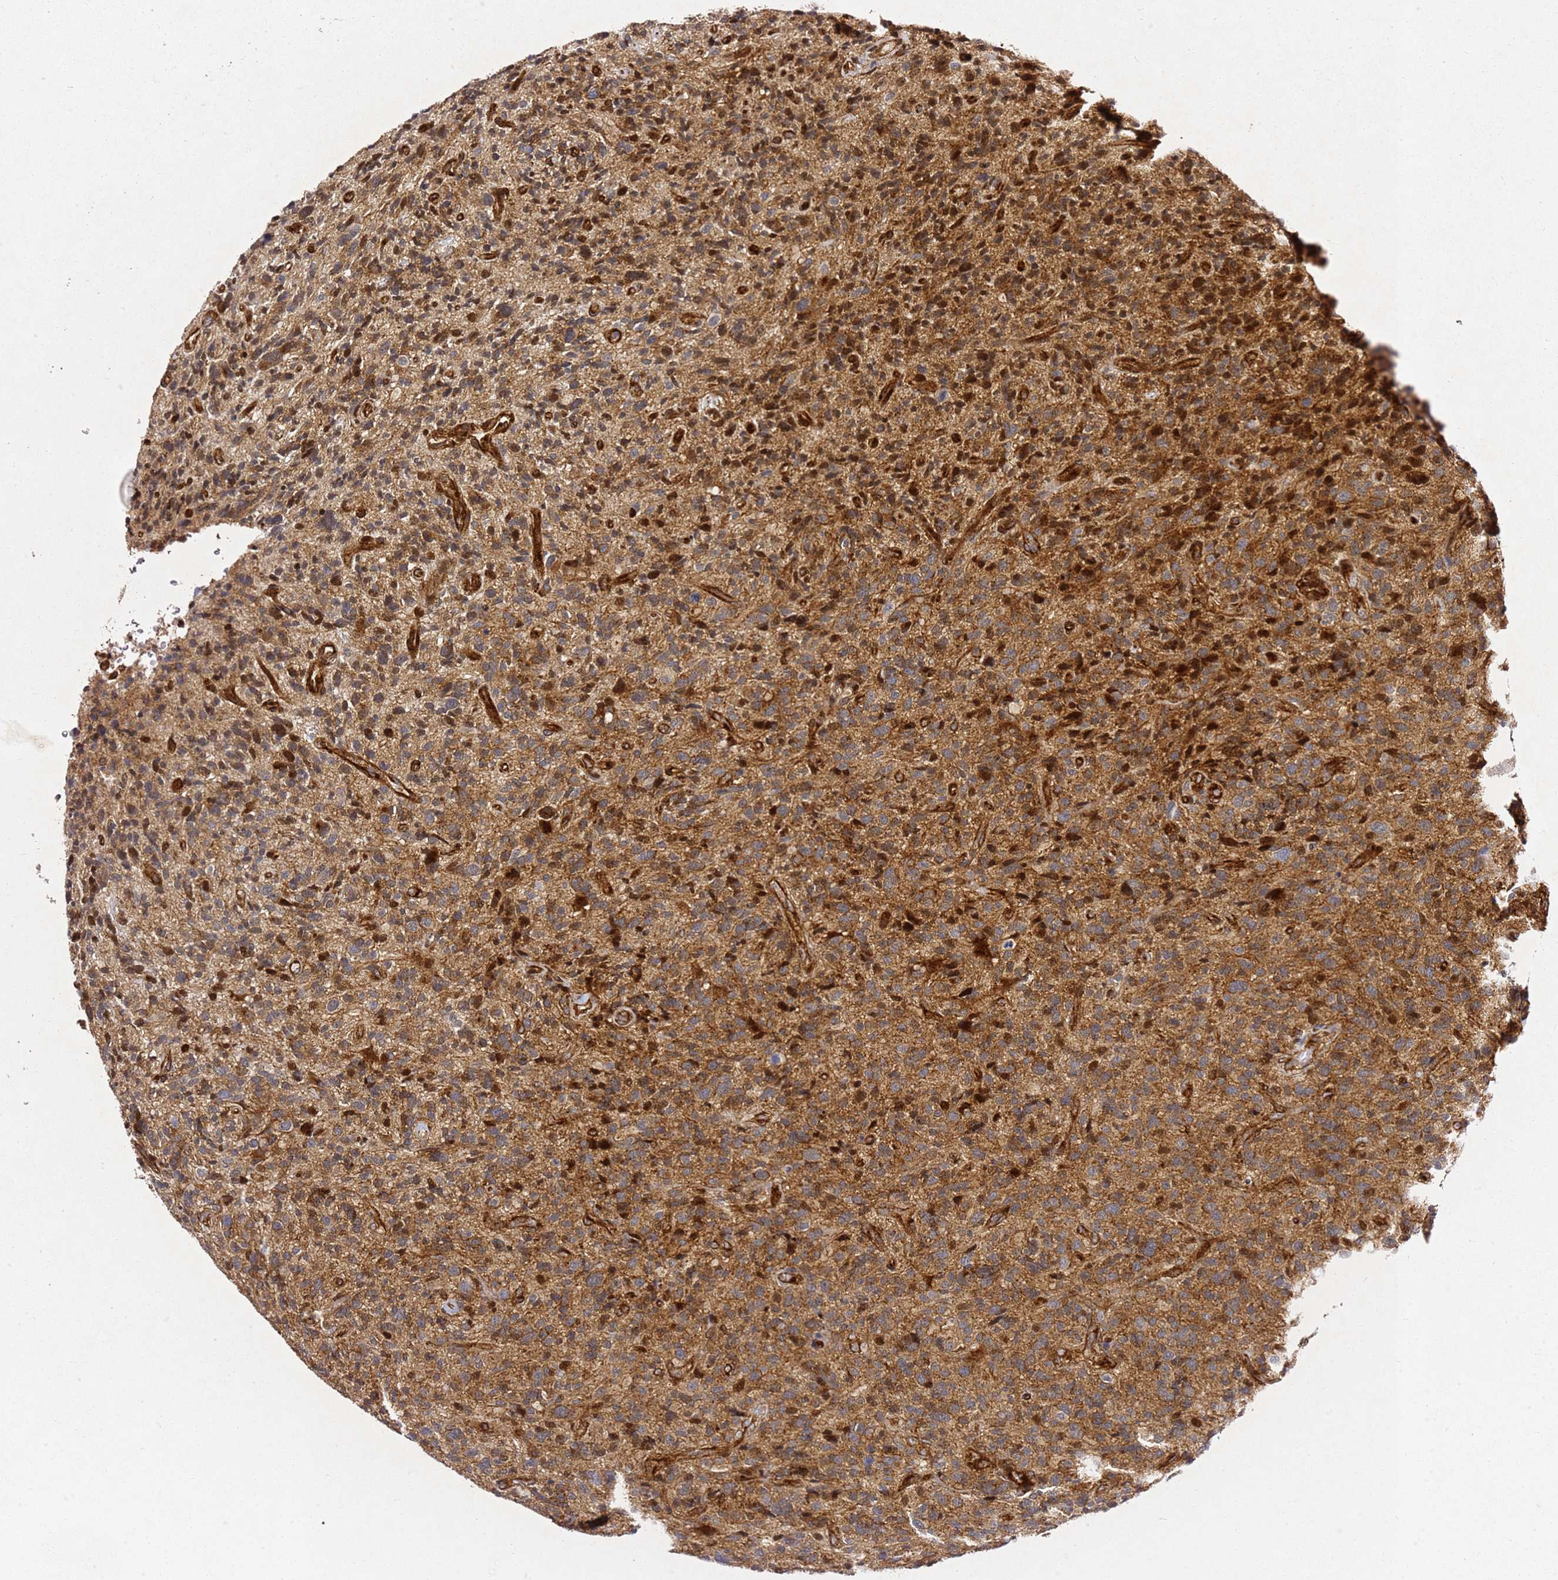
{"staining": {"intensity": "moderate", "quantity": "25%-75%", "location": "cytoplasmic/membranous,nuclear"}, "tissue": "glioma", "cell_type": "Tumor cells", "image_type": "cancer", "snomed": [{"axis": "morphology", "description": "Glioma, malignant, High grade"}, {"axis": "topography", "description": "Brain"}], "caption": "Tumor cells exhibit medium levels of moderate cytoplasmic/membranous and nuclear expression in approximately 25%-75% of cells in malignant high-grade glioma.", "gene": "ZNF296", "patient": {"sex": "male", "age": 47}}